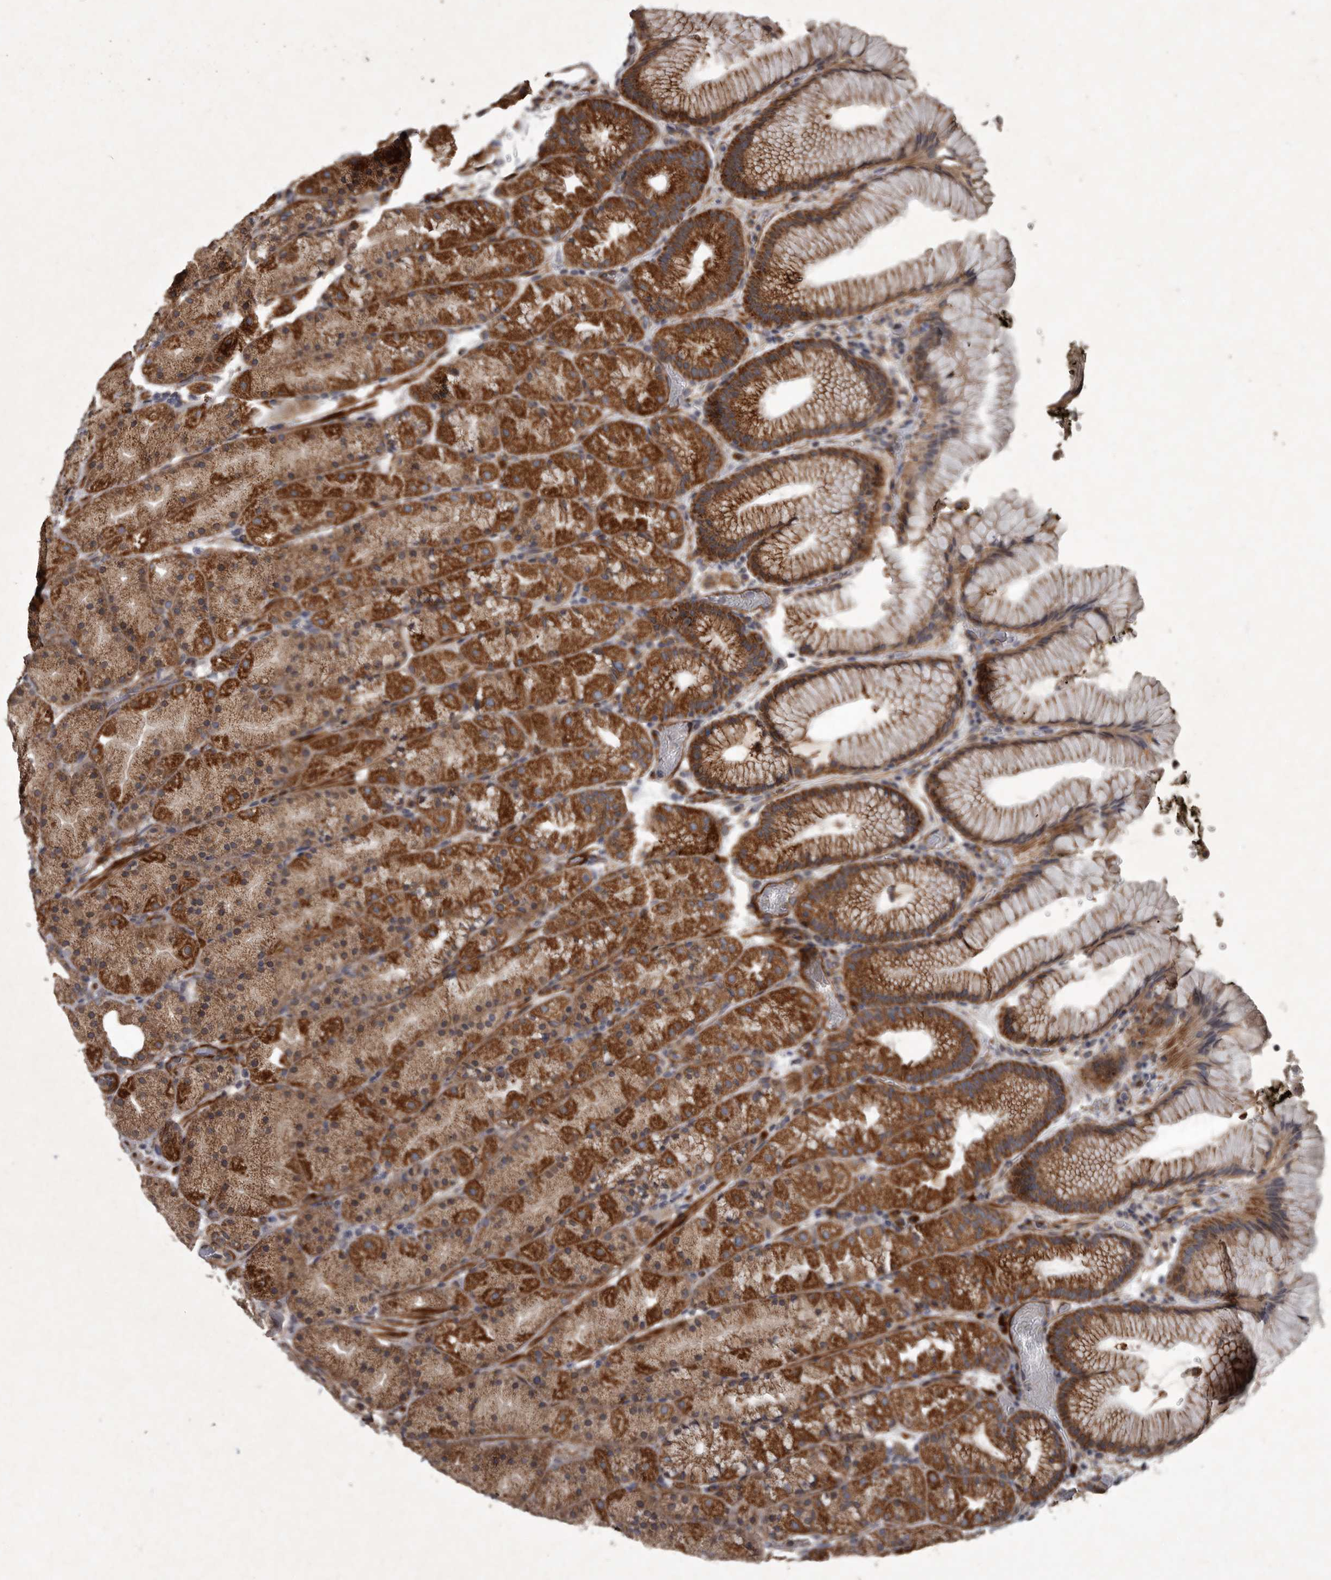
{"staining": {"intensity": "strong", "quantity": ">75%", "location": "cytoplasmic/membranous"}, "tissue": "stomach", "cell_type": "Glandular cells", "image_type": "normal", "snomed": [{"axis": "morphology", "description": "Normal tissue, NOS"}, {"axis": "topography", "description": "Stomach, upper"}, {"axis": "topography", "description": "Stomach"}], "caption": "Protein staining by immunohistochemistry displays strong cytoplasmic/membranous expression in approximately >75% of glandular cells in unremarkable stomach.", "gene": "MRPS15", "patient": {"sex": "male", "age": 48}}